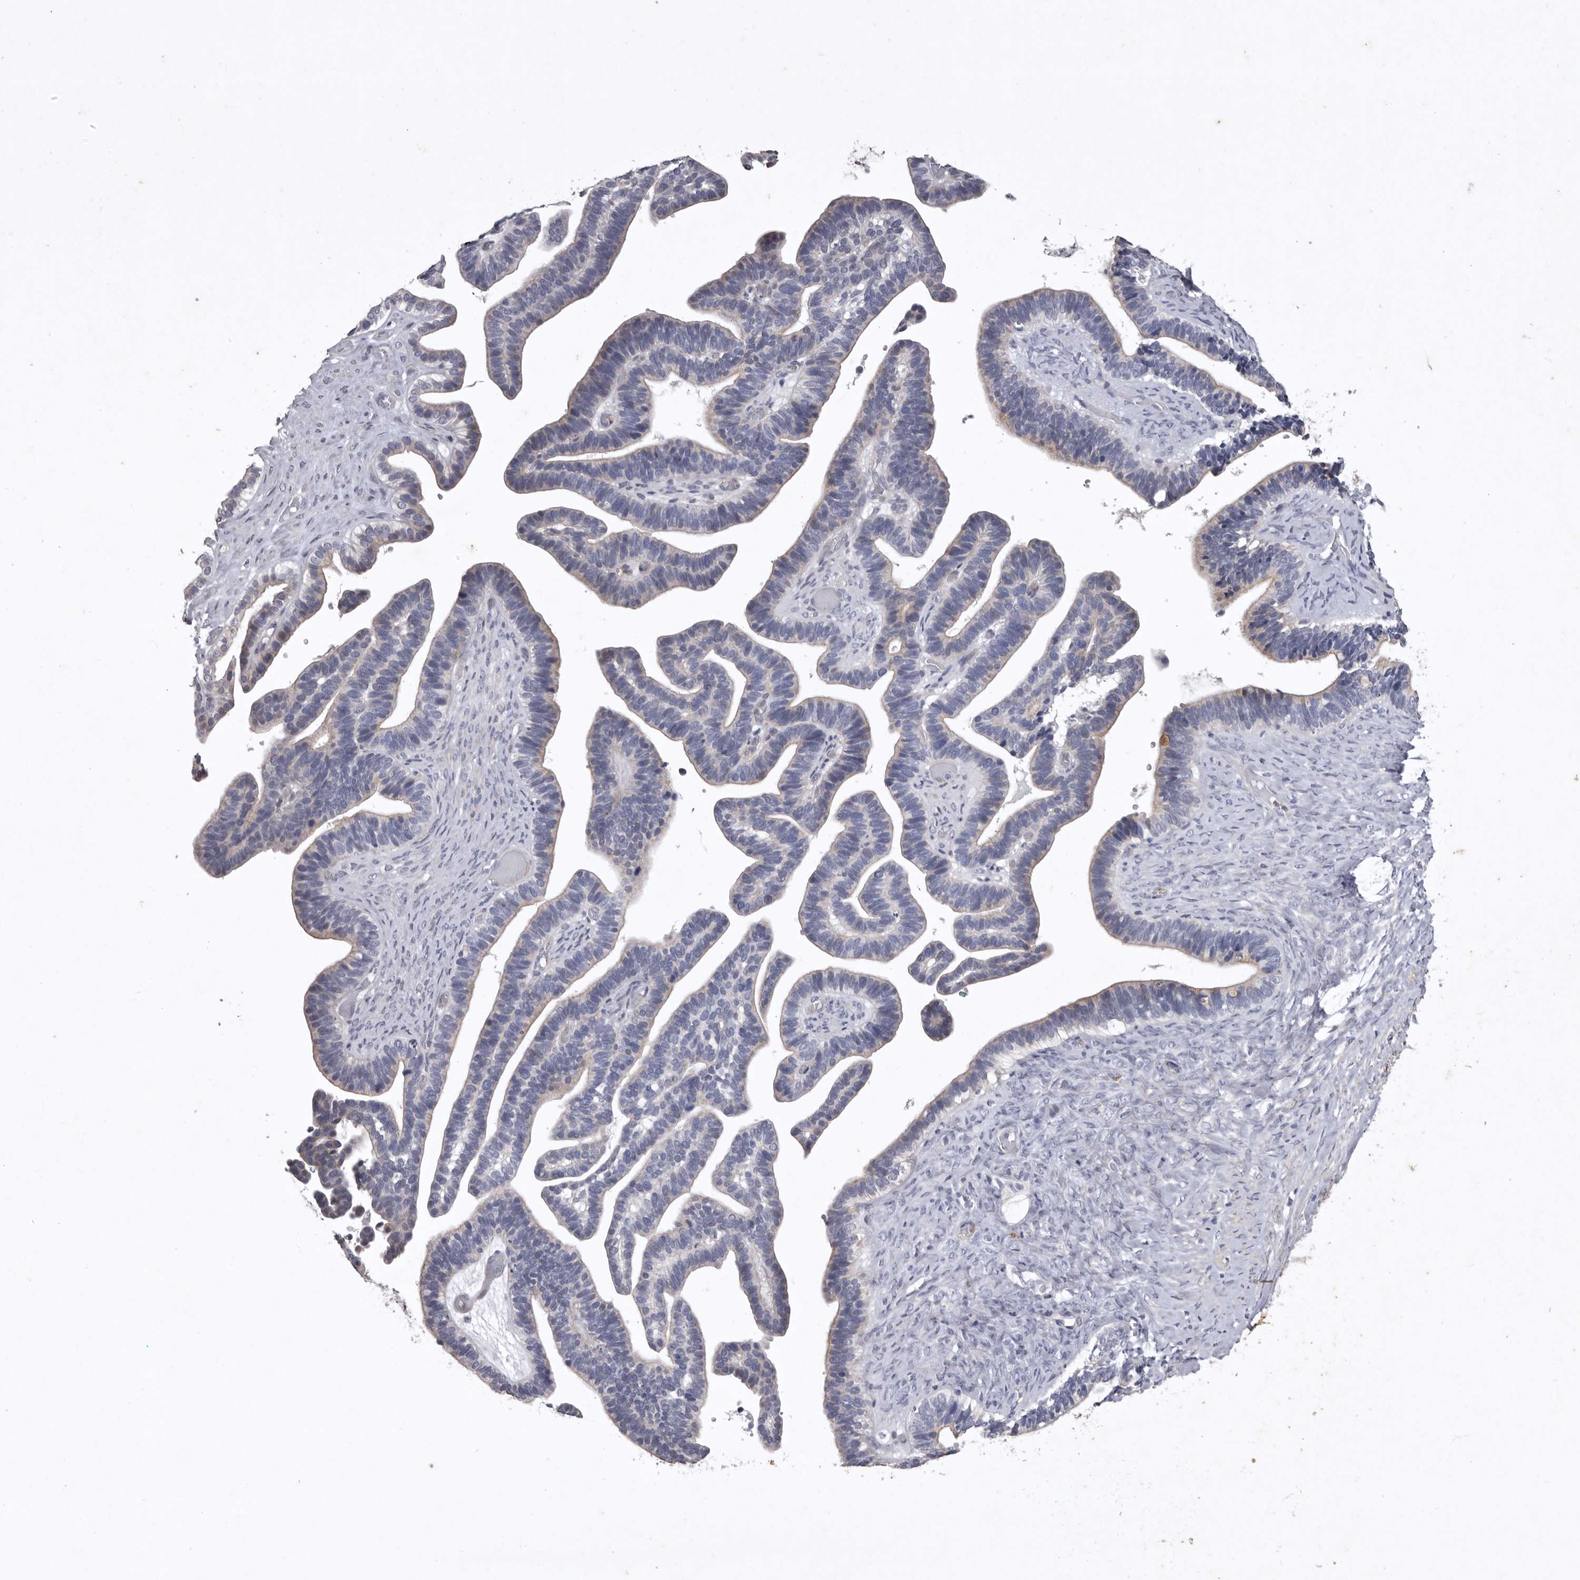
{"staining": {"intensity": "weak", "quantity": "25%-75%", "location": "cytoplasmic/membranous"}, "tissue": "ovarian cancer", "cell_type": "Tumor cells", "image_type": "cancer", "snomed": [{"axis": "morphology", "description": "Cystadenocarcinoma, serous, NOS"}, {"axis": "topography", "description": "Ovary"}], "caption": "Immunohistochemistry micrograph of human ovarian cancer (serous cystadenocarcinoma) stained for a protein (brown), which demonstrates low levels of weak cytoplasmic/membranous positivity in approximately 25%-75% of tumor cells.", "gene": "NKAIN4", "patient": {"sex": "female", "age": 56}}